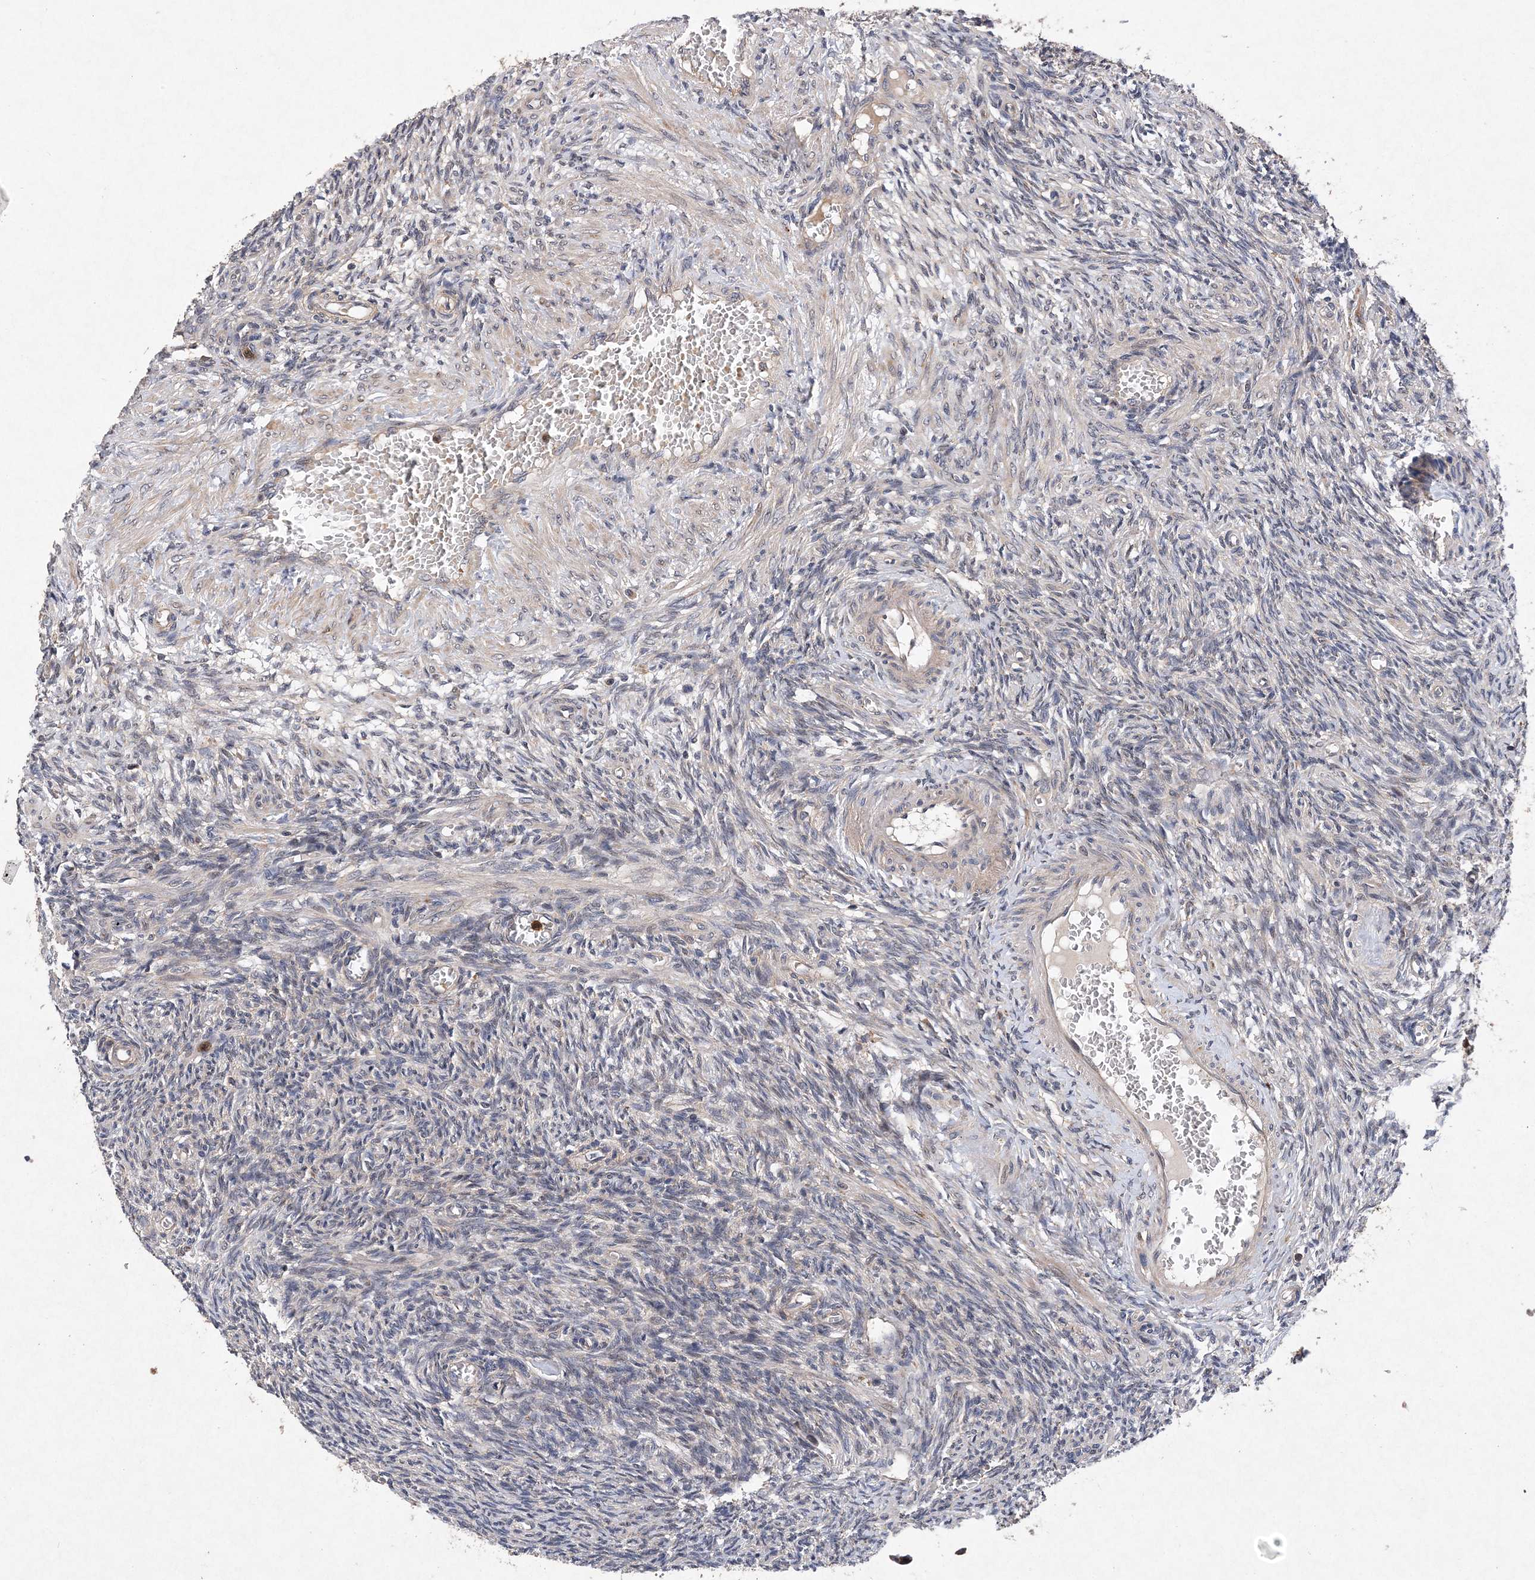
{"staining": {"intensity": "weak", "quantity": ">75%", "location": "cytoplasmic/membranous"}, "tissue": "ovary", "cell_type": "Follicle cells", "image_type": "normal", "snomed": [{"axis": "morphology", "description": "Normal tissue, NOS"}, {"axis": "topography", "description": "Ovary"}], "caption": "DAB (3,3'-diaminobenzidine) immunohistochemical staining of normal ovary displays weak cytoplasmic/membranous protein positivity in approximately >75% of follicle cells.", "gene": "PROSER1", "patient": {"sex": "female", "age": 27}}